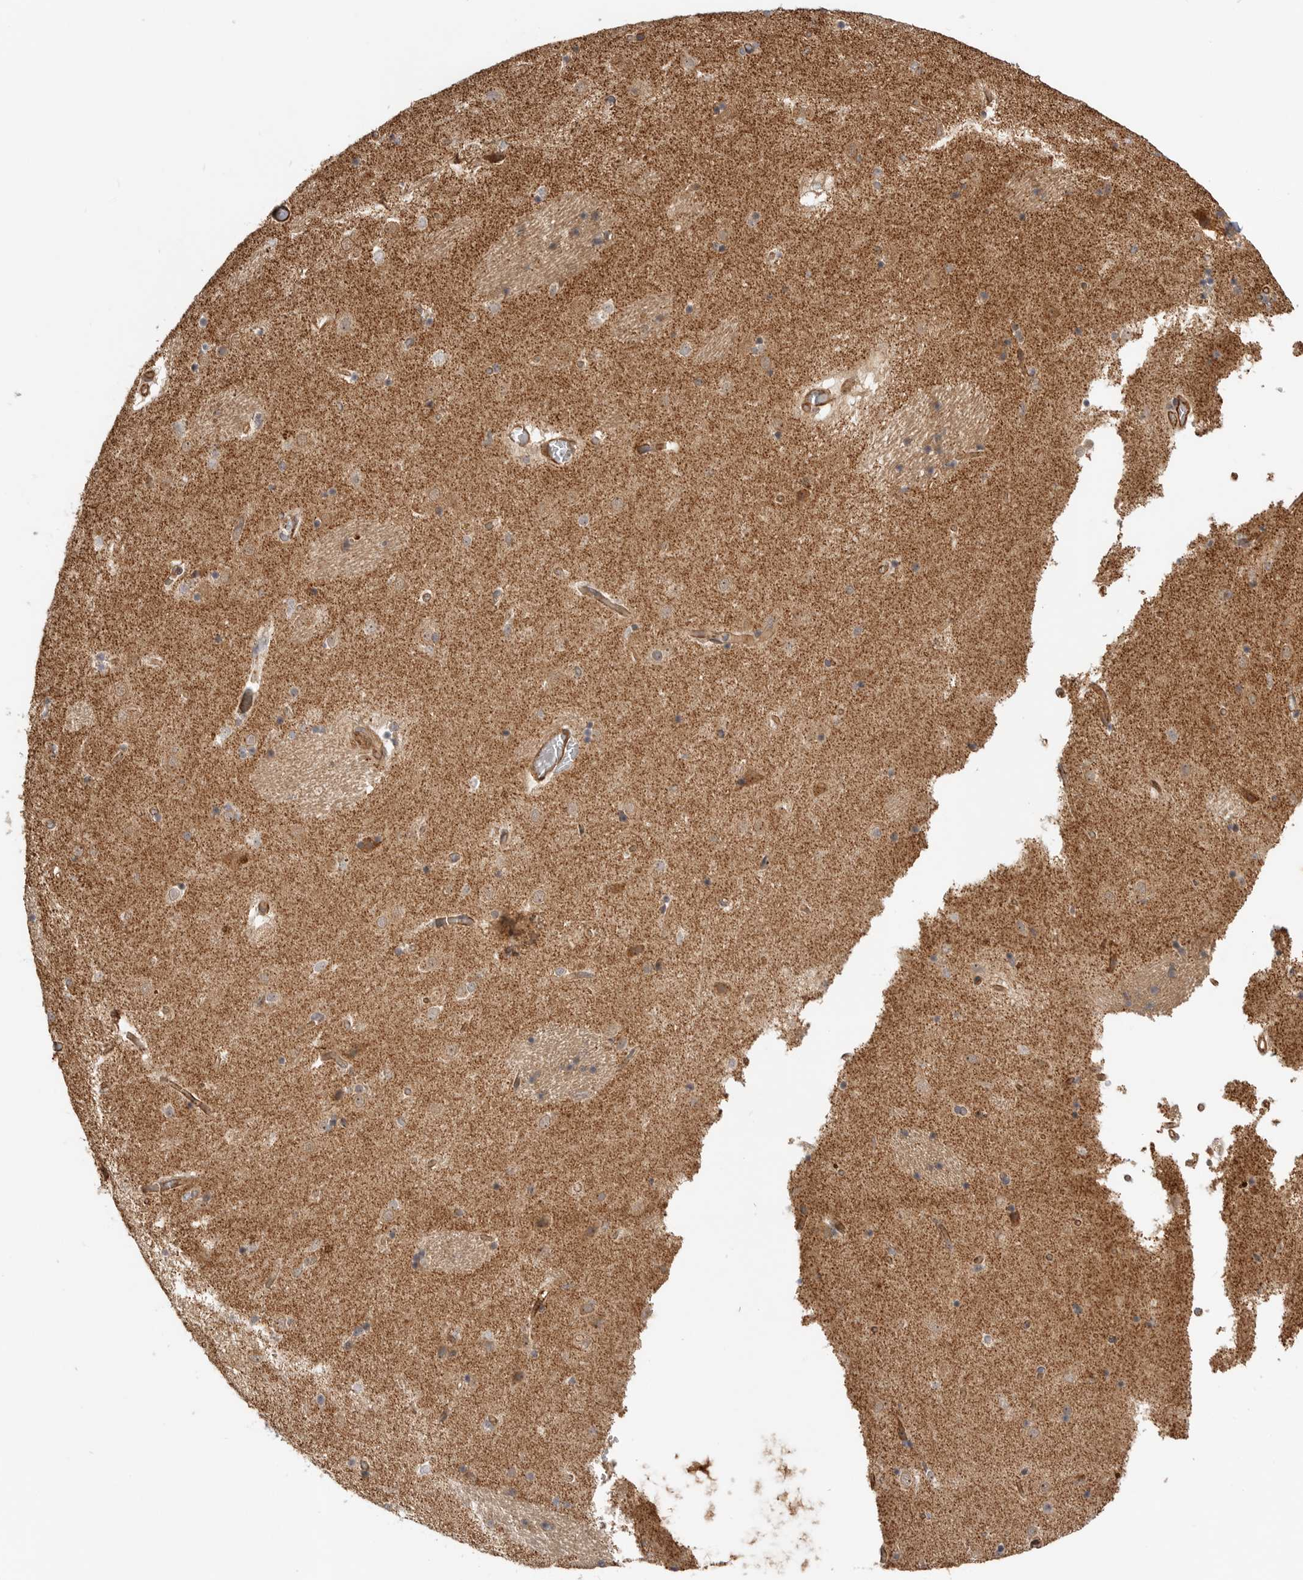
{"staining": {"intensity": "weak", "quantity": "<25%", "location": "cytoplasmic/membranous"}, "tissue": "caudate", "cell_type": "Glial cells", "image_type": "normal", "snomed": [{"axis": "morphology", "description": "Normal tissue, NOS"}, {"axis": "topography", "description": "Lateral ventricle wall"}], "caption": "This image is of benign caudate stained with immunohistochemistry to label a protein in brown with the nuclei are counter-stained blue. There is no staining in glial cells. (Stains: DAB (3,3'-diaminobenzidine) immunohistochemistry with hematoxylin counter stain, Microscopy: brightfield microscopy at high magnification).", "gene": "GPATCH2", "patient": {"sex": "male", "age": 70}}